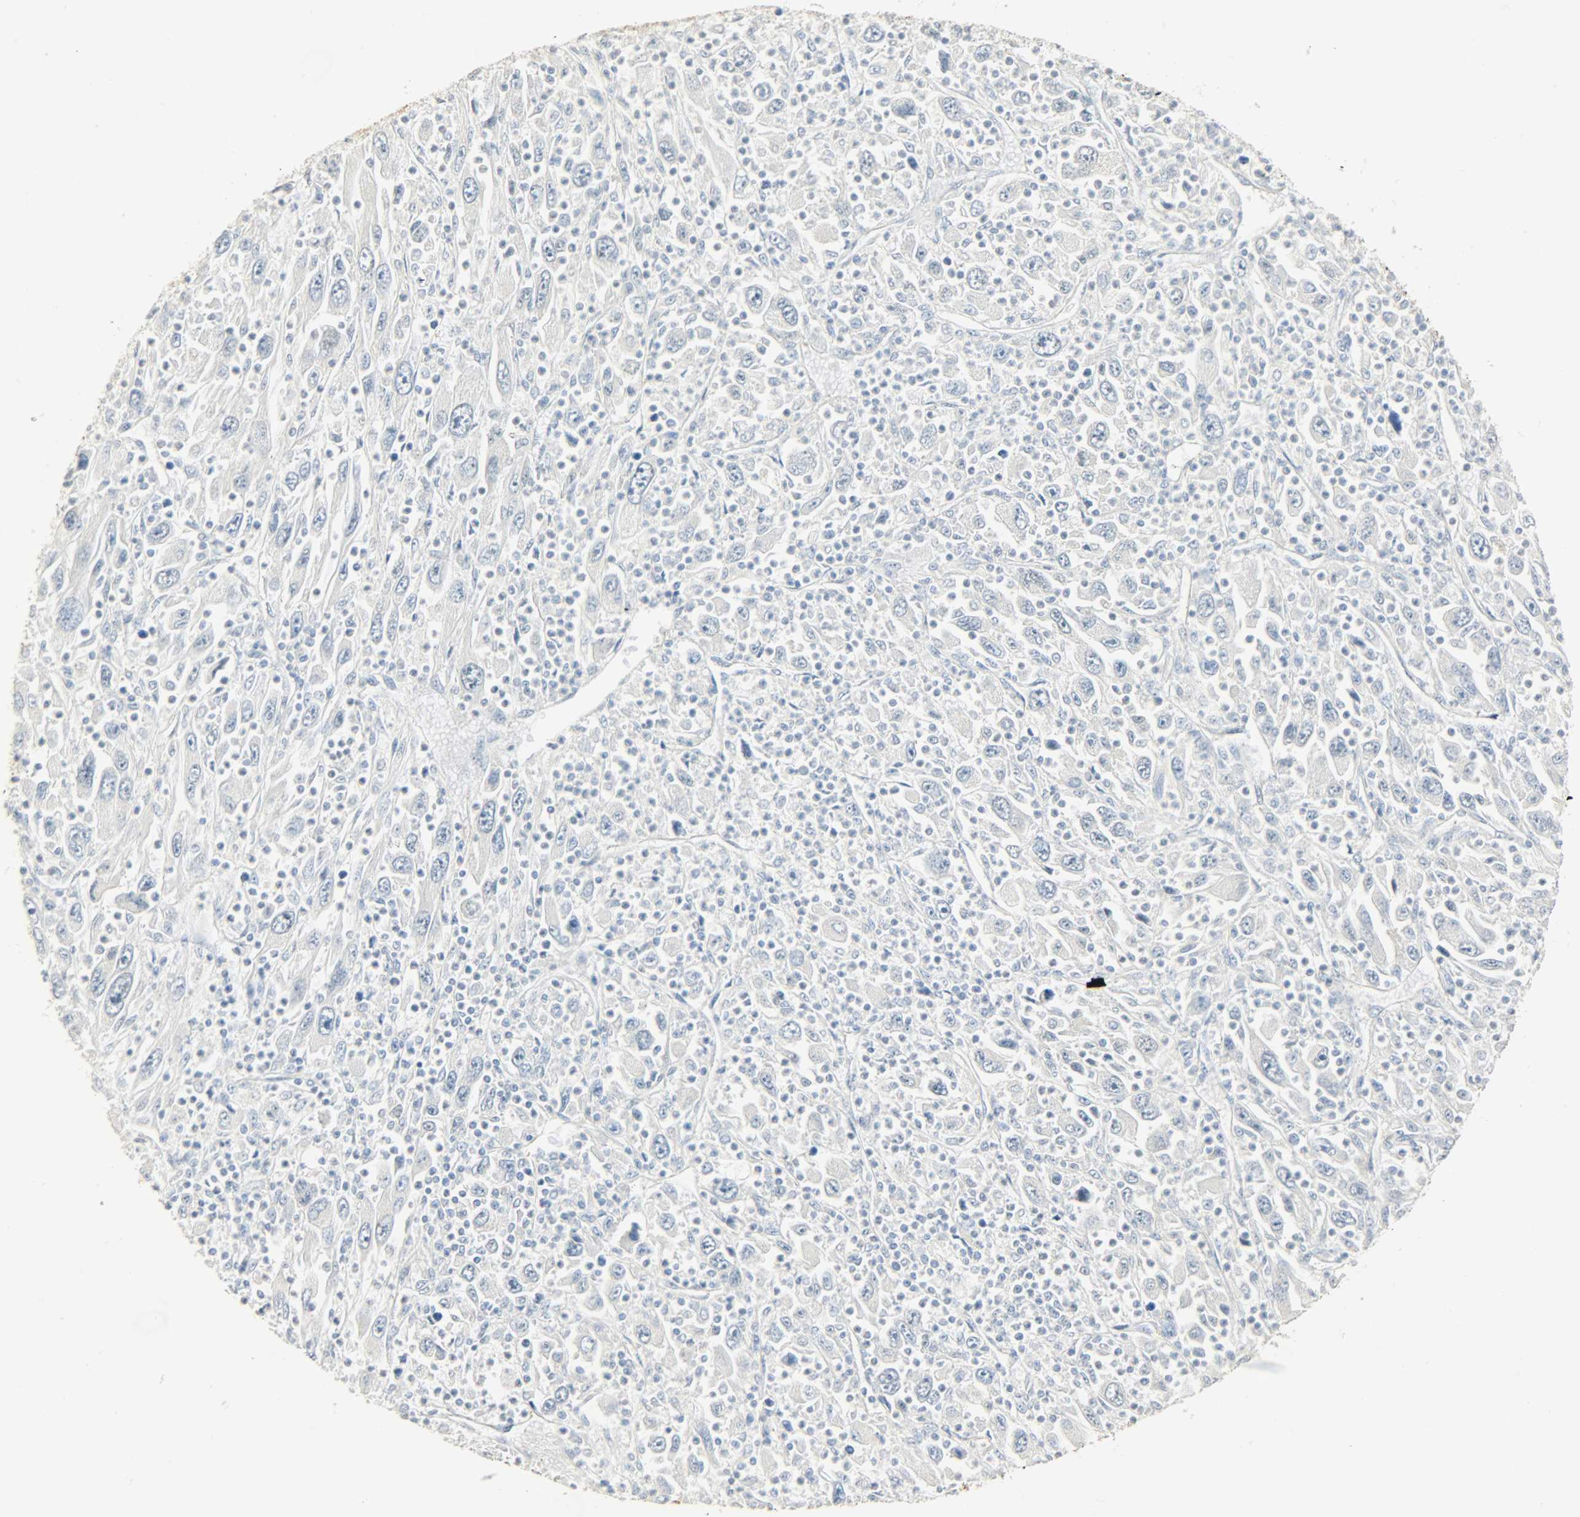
{"staining": {"intensity": "negative", "quantity": "none", "location": "none"}, "tissue": "melanoma", "cell_type": "Tumor cells", "image_type": "cancer", "snomed": [{"axis": "morphology", "description": "Malignant melanoma, Metastatic site"}, {"axis": "topography", "description": "Skin"}], "caption": "DAB (3,3'-diaminobenzidine) immunohistochemical staining of human malignant melanoma (metastatic site) demonstrates no significant staining in tumor cells.", "gene": "USP13", "patient": {"sex": "female", "age": 56}}